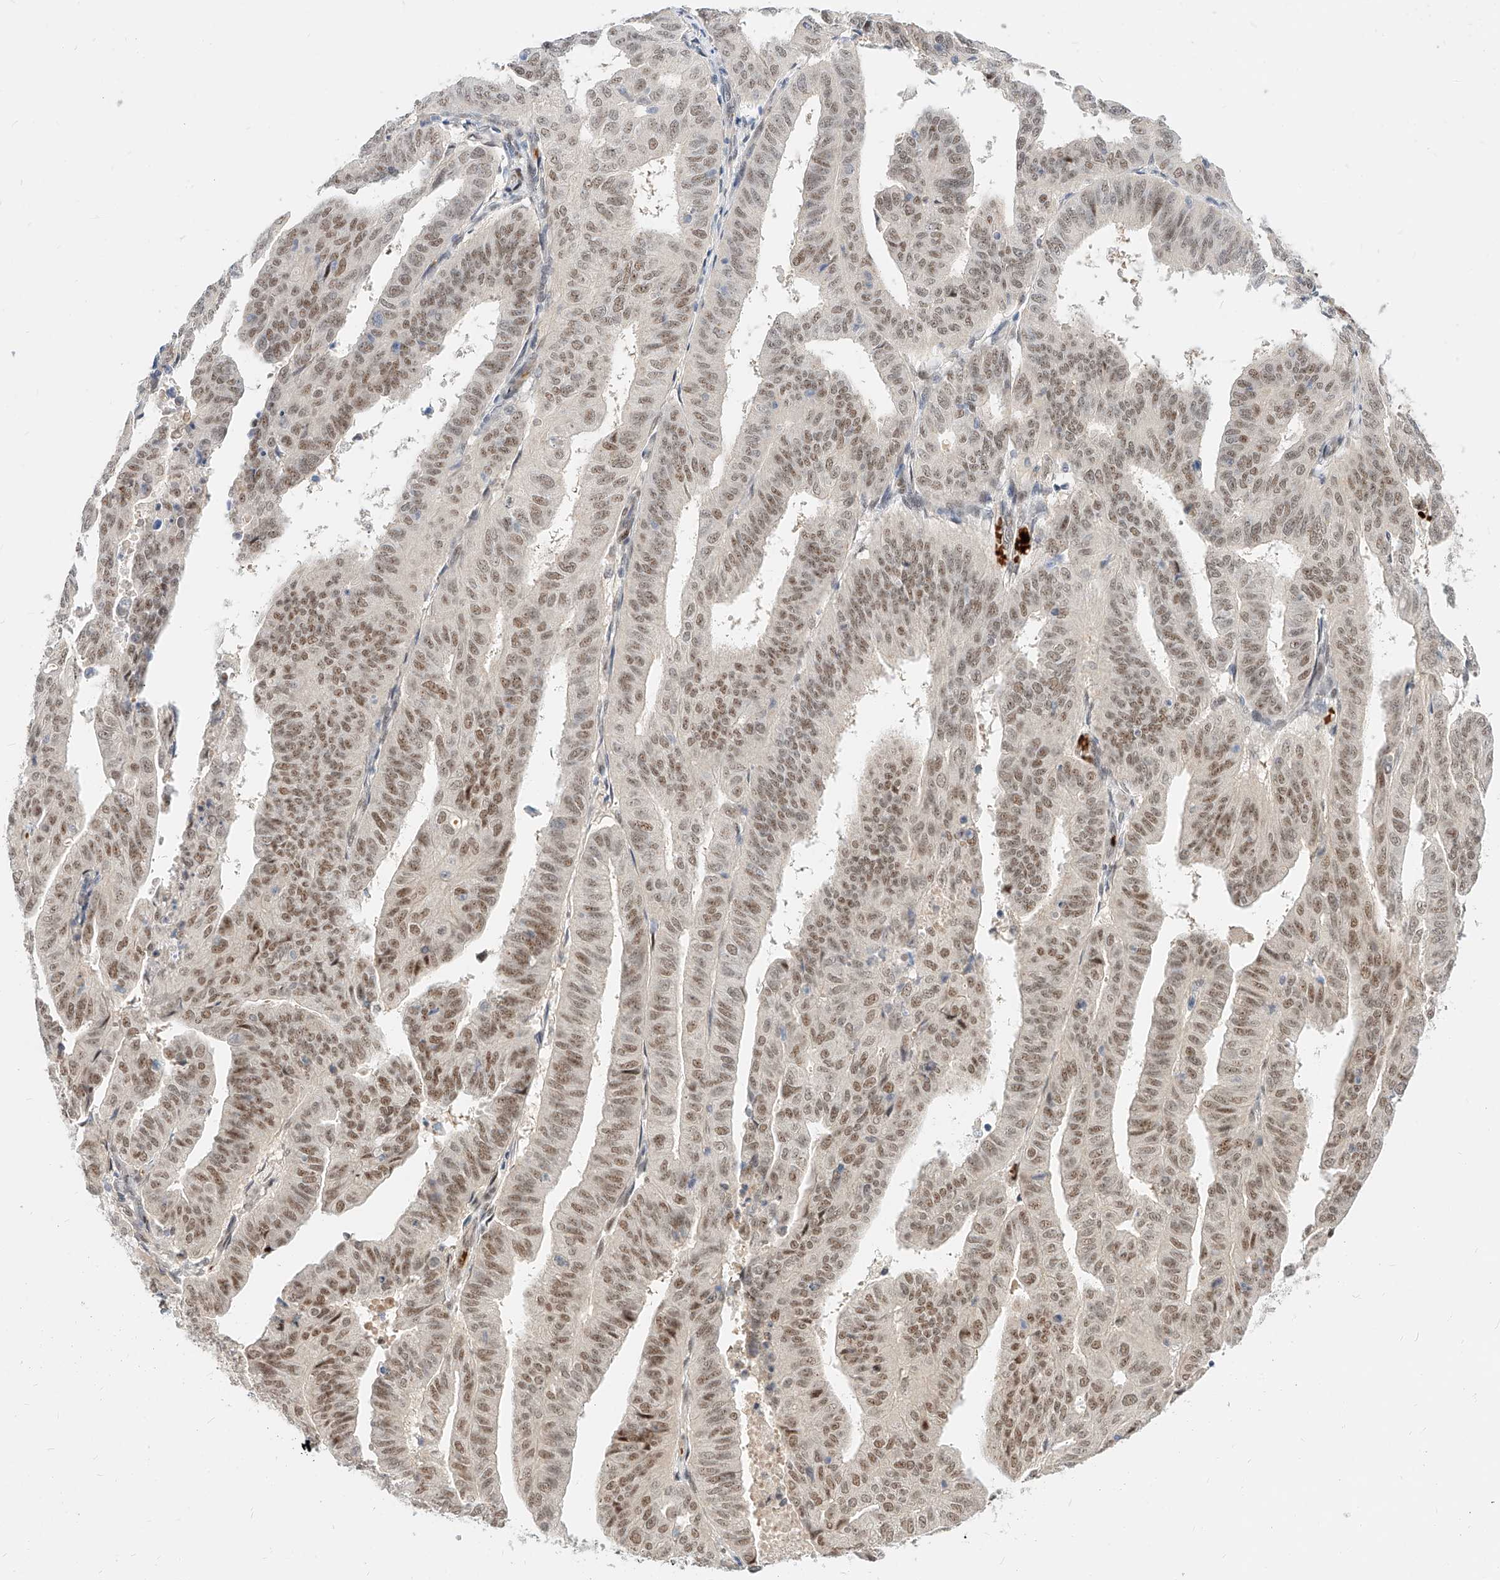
{"staining": {"intensity": "moderate", "quantity": ">75%", "location": "nuclear"}, "tissue": "endometrial cancer", "cell_type": "Tumor cells", "image_type": "cancer", "snomed": [{"axis": "morphology", "description": "Adenocarcinoma, NOS"}, {"axis": "topography", "description": "Uterus"}], "caption": "Protein analysis of endometrial adenocarcinoma tissue shows moderate nuclear expression in about >75% of tumor cells.", "gene": "CBX8", "patient": {"sex": "female", "age": 77}}